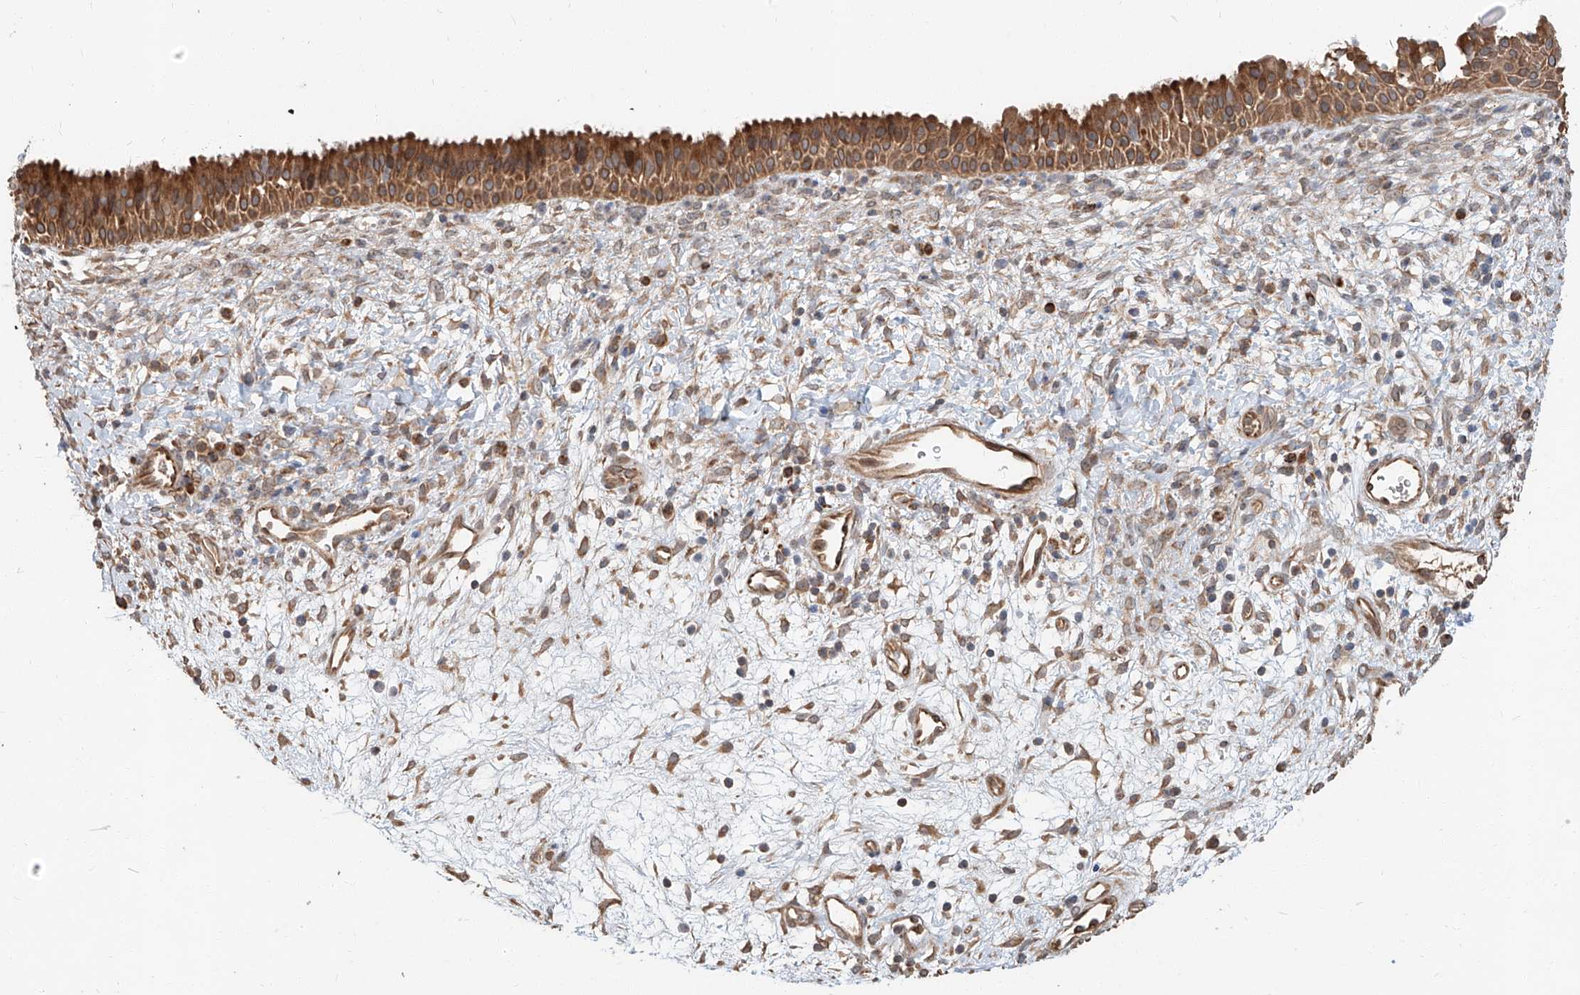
{"staining": {"intensity": "strong", "quantity": ">75%", "location": "cytoplasmic/membranous"}, "tissue": "nasopharynx", "cell_type": "Respiratory epithelial cells", "image_type": "normal", "snomed": [{"axis": "morphology", "description": "Normal tissue, NOS"}, {"axis": "topography", "description": "Nasopharynx"}], "caption": "IHC photomicrograph of benign nasopharynx stained for a protein (brown), which shows high levels of strong cytoplasmic/membranous expression in about >75% of respiratory epithelial cells.", "gene": "STX19", "patient": {"sex": "male", "age": 22}}